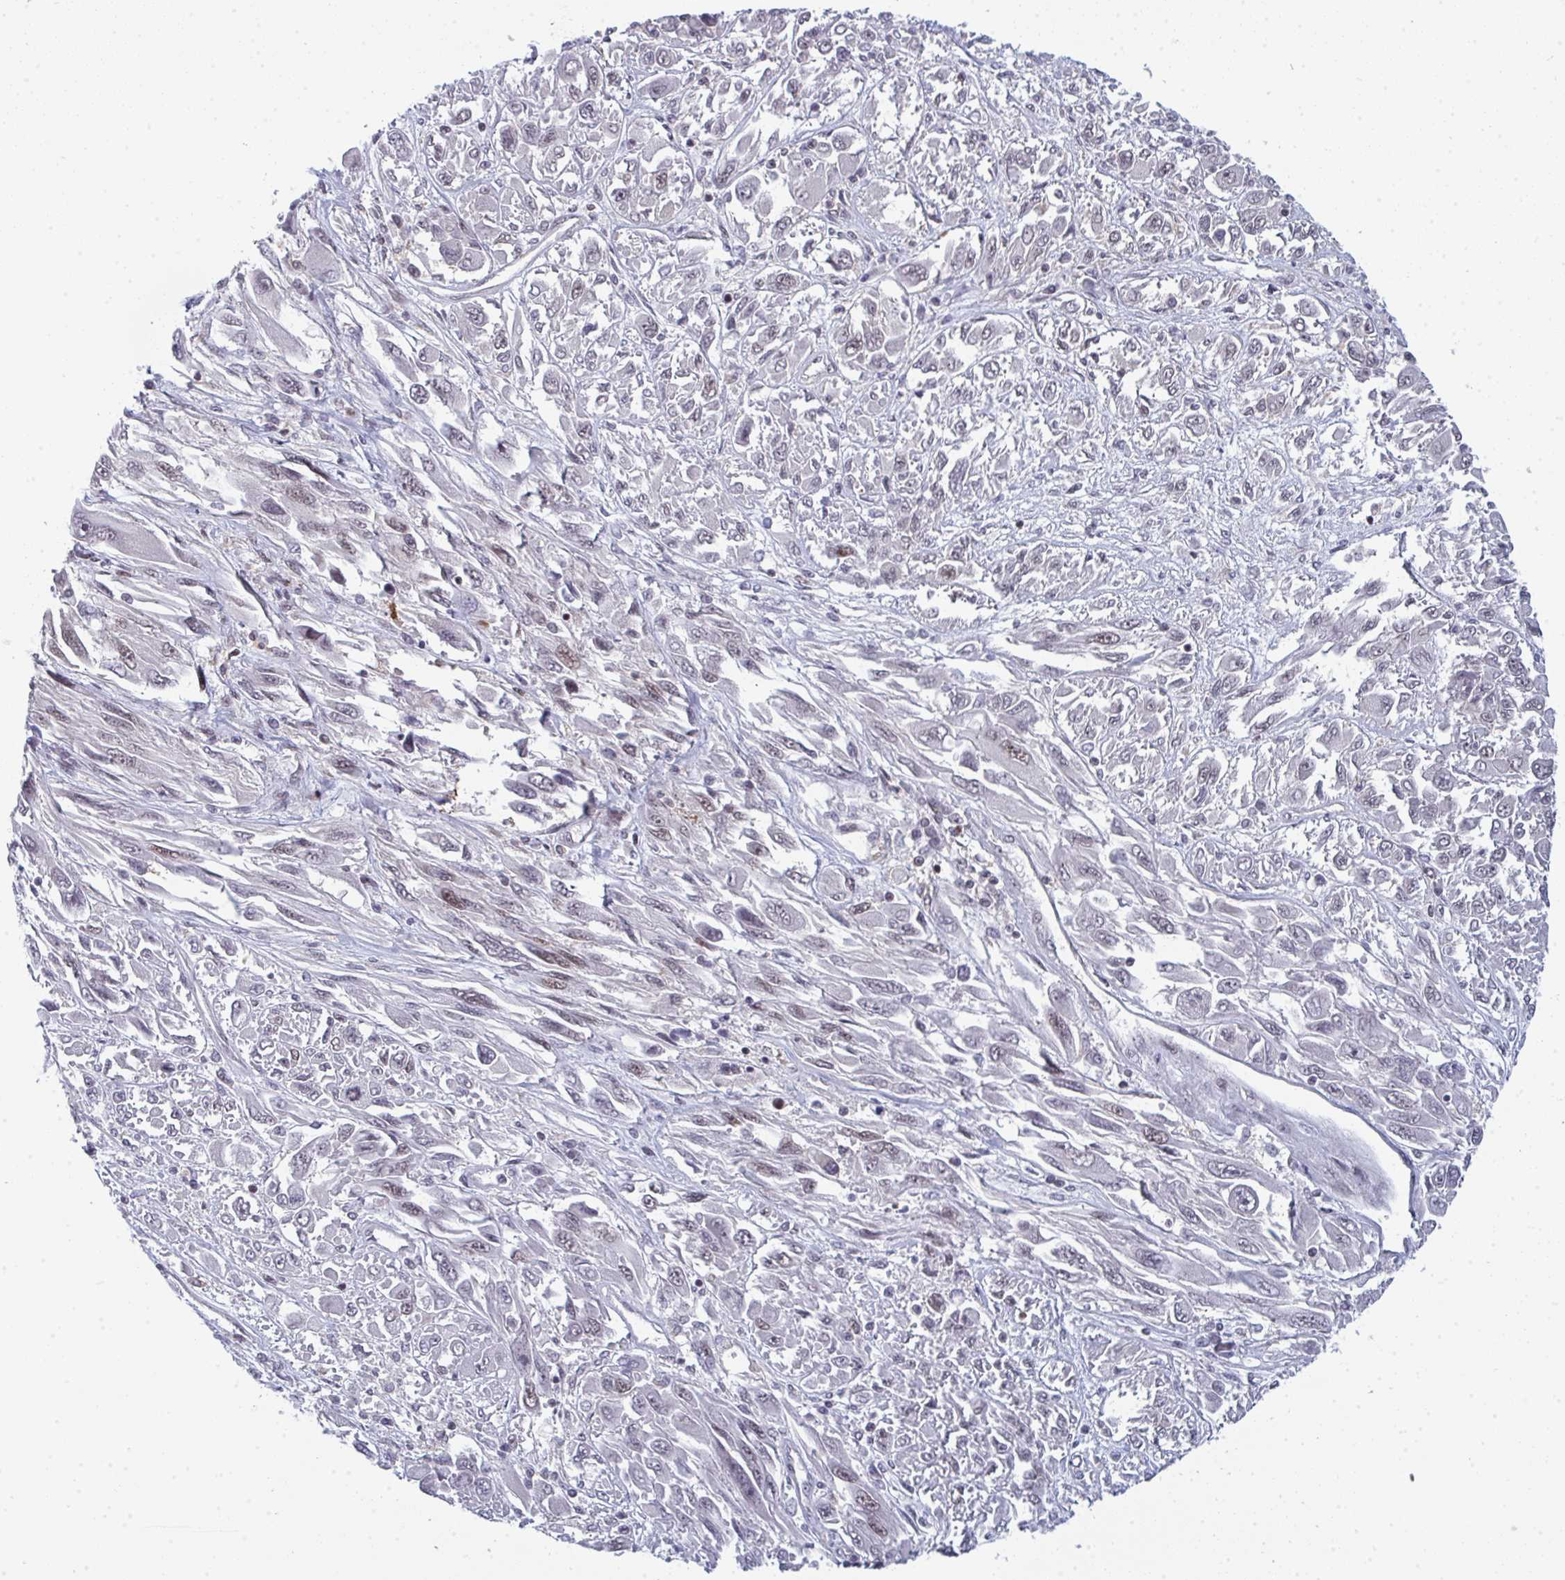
{"staining": {"intensity": "negative", "quantity": "none", "location": "none"}, "tissue": "melanoma", "cell_type": "Tumor cells", "image_type": "cancer", "snomed": [{"axis": "morphology", "description": "Malignant melanoma, NOS"}, {"axis": "topography", "description": "Skin"}], "caption": "Immunohistochemistry (IHC) image of neoplastic tissue: human melanoma stained with DAB reveals no significant protein staining in tumor cells.", "gene": "ATF1", "patient": {"sex": "female", "age": 91}}